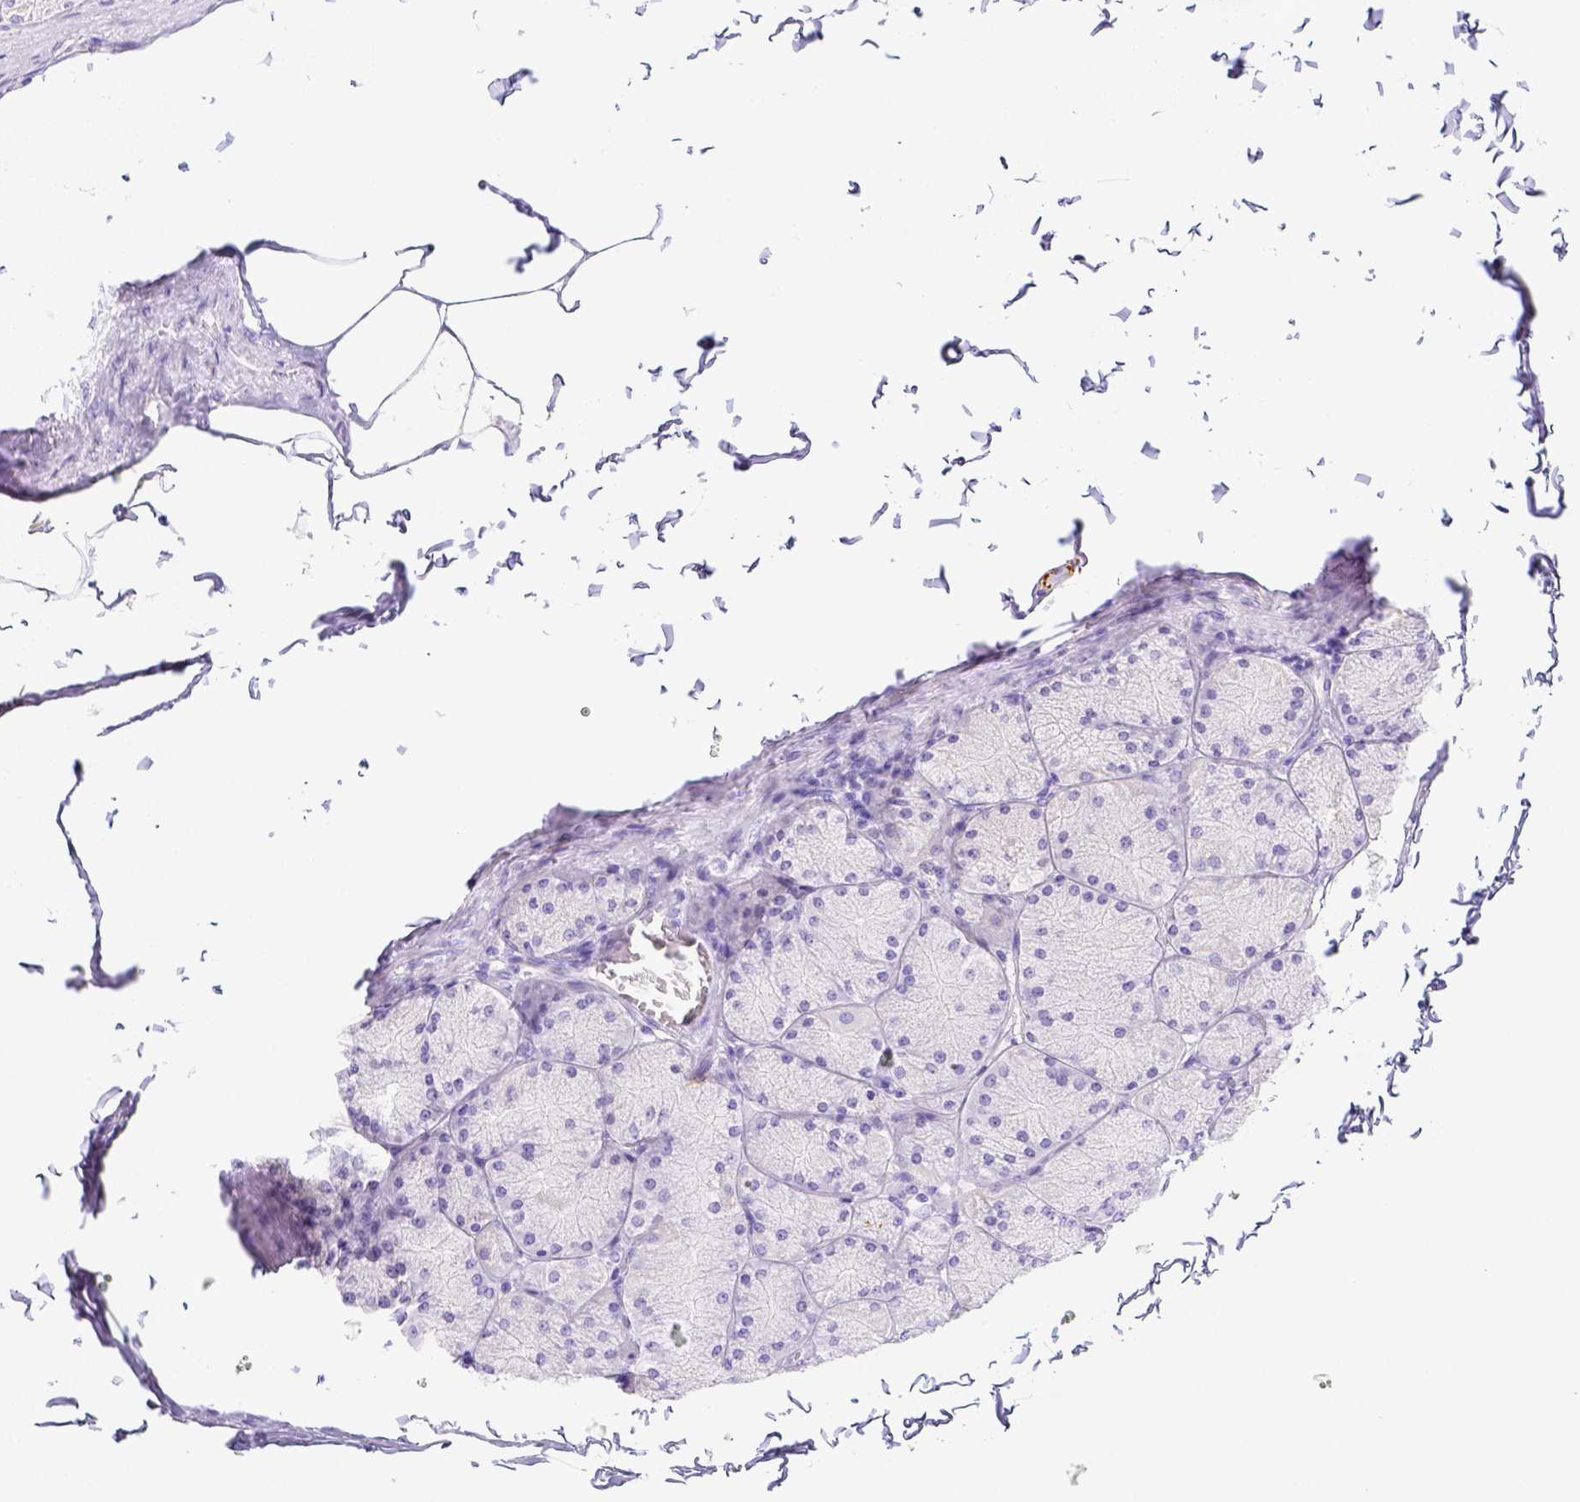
{"staining": {"intensity": "negative", "quantity": "none", "location": "none"}, "tissue": "stomach", "cell_type": "Glandular cells", "image_type": "normal", "snomed": [{"axis": "morphology", "description": "Normal tissue, NOS"}, {"axis": "topography", "description": "Stomach, upper"}], "caption": "Normal stomach was stained to show a protein in brown. There is no significant expression in glandular cells.", "gene": "ARHGAP36", "patient": {"sex": "female", "age": 56}}